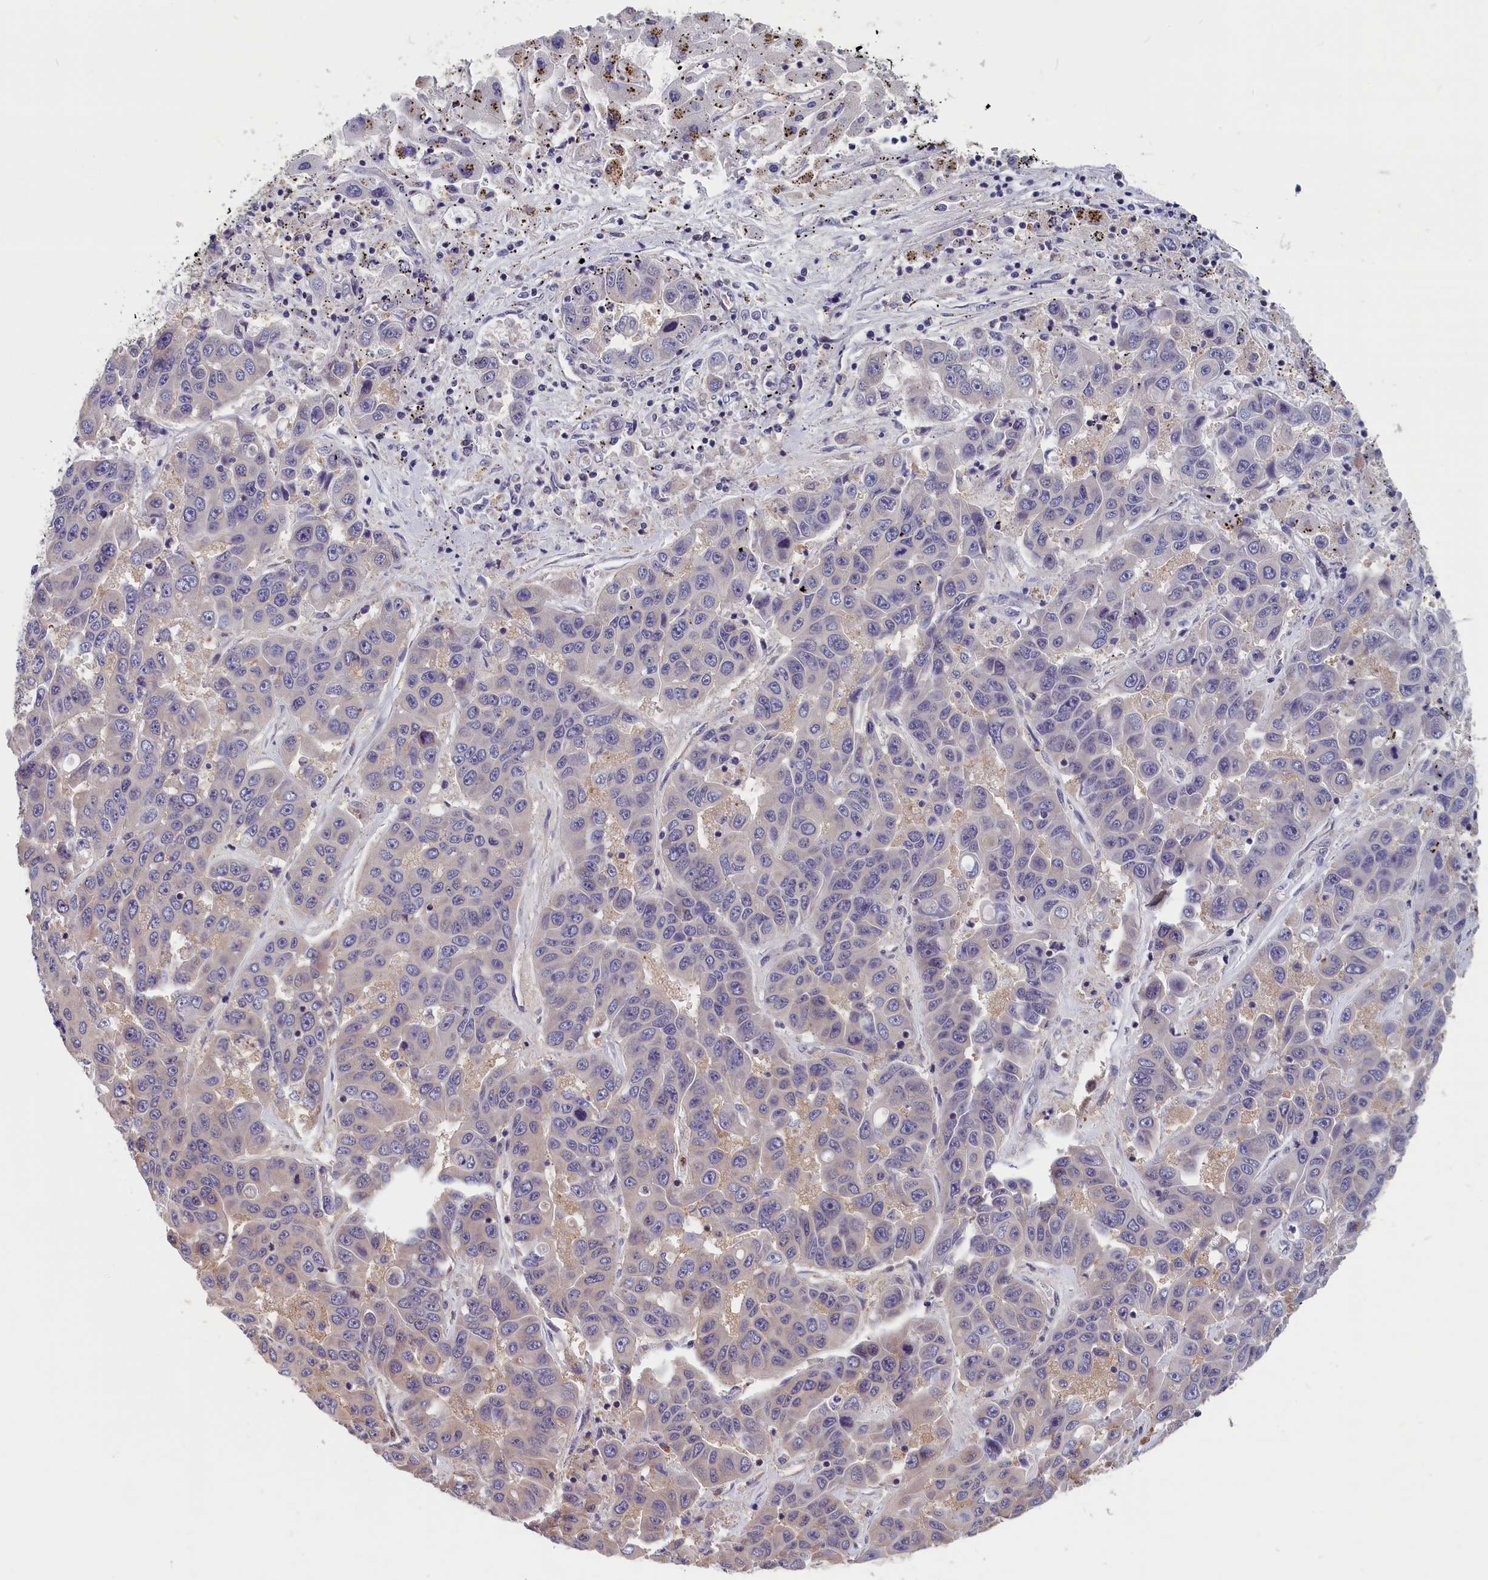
{"staining": {"intensity": "weak", "quantity": "<25%", "location": "cytoplasmic/membranous"}, "tissue": "liver cancer", "cell_type": "Tumor cells", "image_type": "cancer", "snomed": [{"axis": "morphology", "description": "Cholangiocarcinoma"}, {"axis": "topography", "description": "Liver"}], "caption": "This is a histopathology image of immunohistochemistry staining of liver cholangiocarcinoma, which shows no positivity in tumor cells. (Brightfield microscopy of DAB (3,3'-diaminobenzidine) immunohistochemistry at high magnification).", "gene": "TMEM116", "patient": {"sex": "female", "age": 52}}